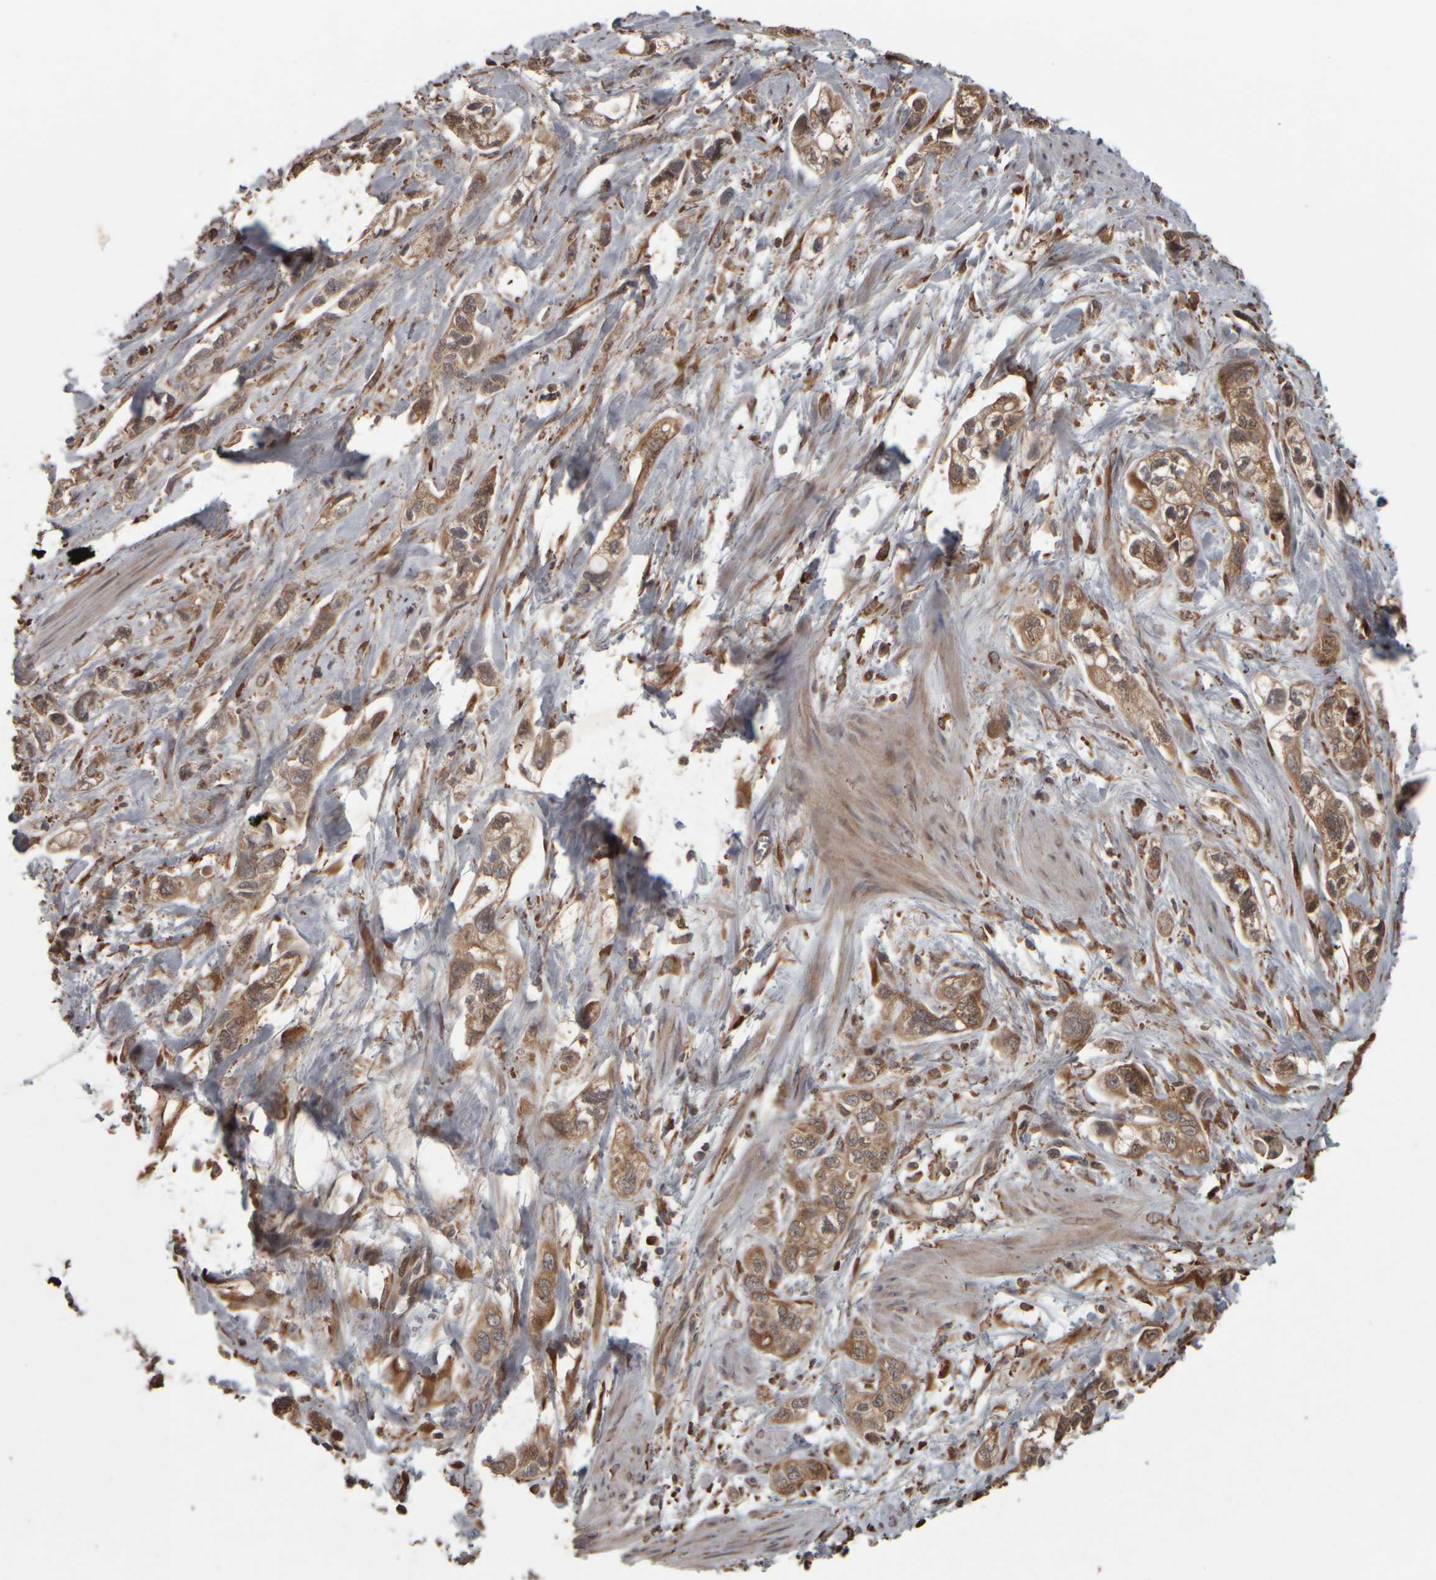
{"staining": {"intensity": "moderate", "quantity": ">75%", "location": "cytoplasmic/membranous"}, "tissue": "pancreatic cancer", "cell_type": "Tumor cells", "image_type": "cancer", "snomed": [{"axis": "morphology", "description": "Adenocarcinoma, NOS"}, {"axis": "topography", "description": "Pancreas"}], "caption": "An image of adenocarcinoma (pancreatic) stained for a protein displays moderate cytoplasmic/membranous brown staining in tumor cells.", "gene": "AGBL3", "patient": {"sex": "male", "age": 74}}